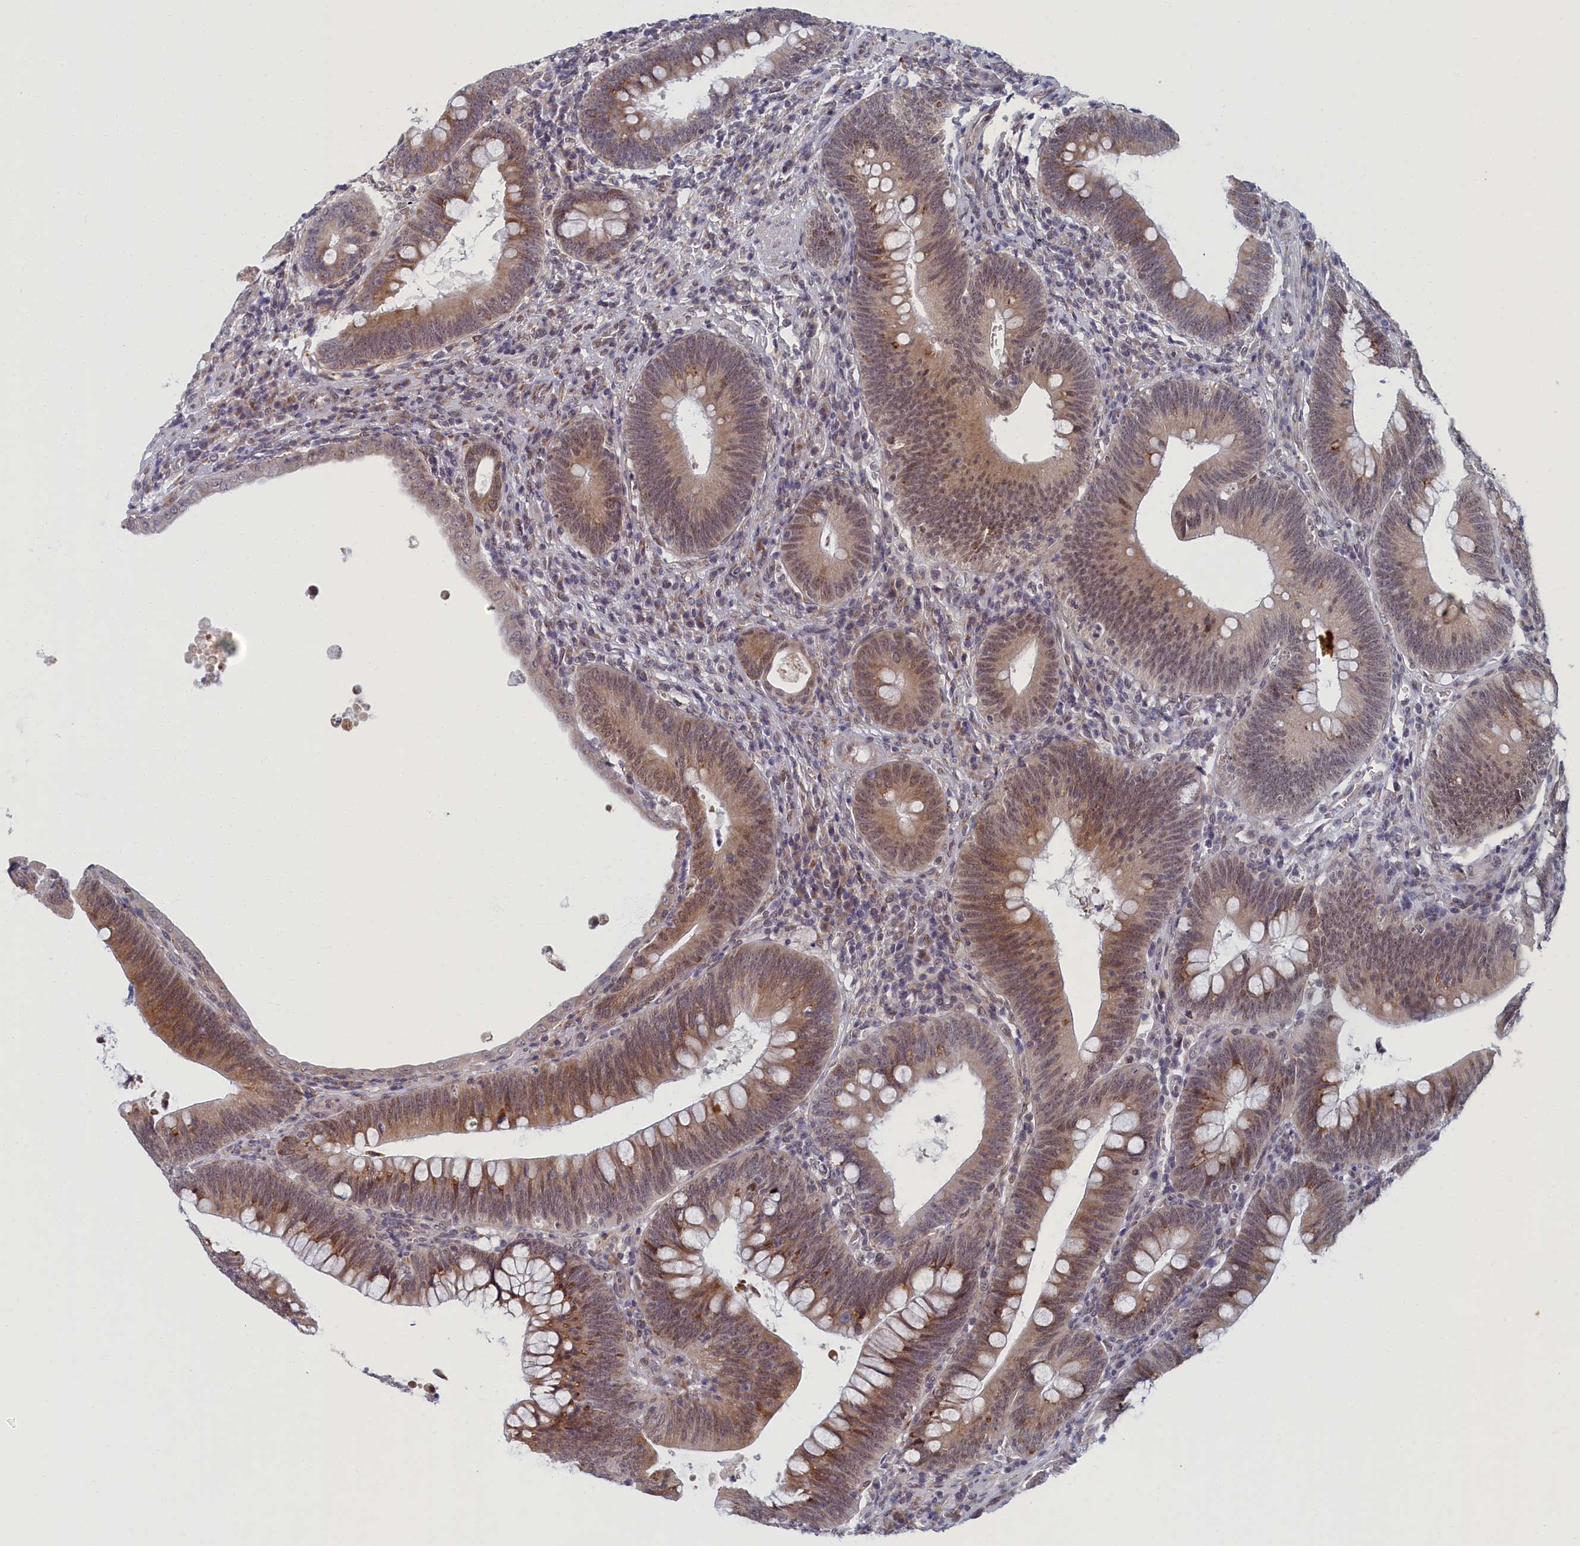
{"staining": {"intensity": "weak", "quantity": ">75%", "location": "cytoplasmic/membranous"}, "tissue": "colorectal cancer", "cell_type": "Tumor cells", "image_type": "cancer", "snomed": [{"axis": "morphology", "description": "Normal tissue, NOS"}, {"axis": "topography", "description": "Colon"}], "caption": "Human colorectal cancer stained for a protein (brown) displays weak cytoplasmic/membranous positive staining in approximately >75% of tumor cells.", "gene": "DNAJC17", "patient": {"sex": "female", "age": 82}}